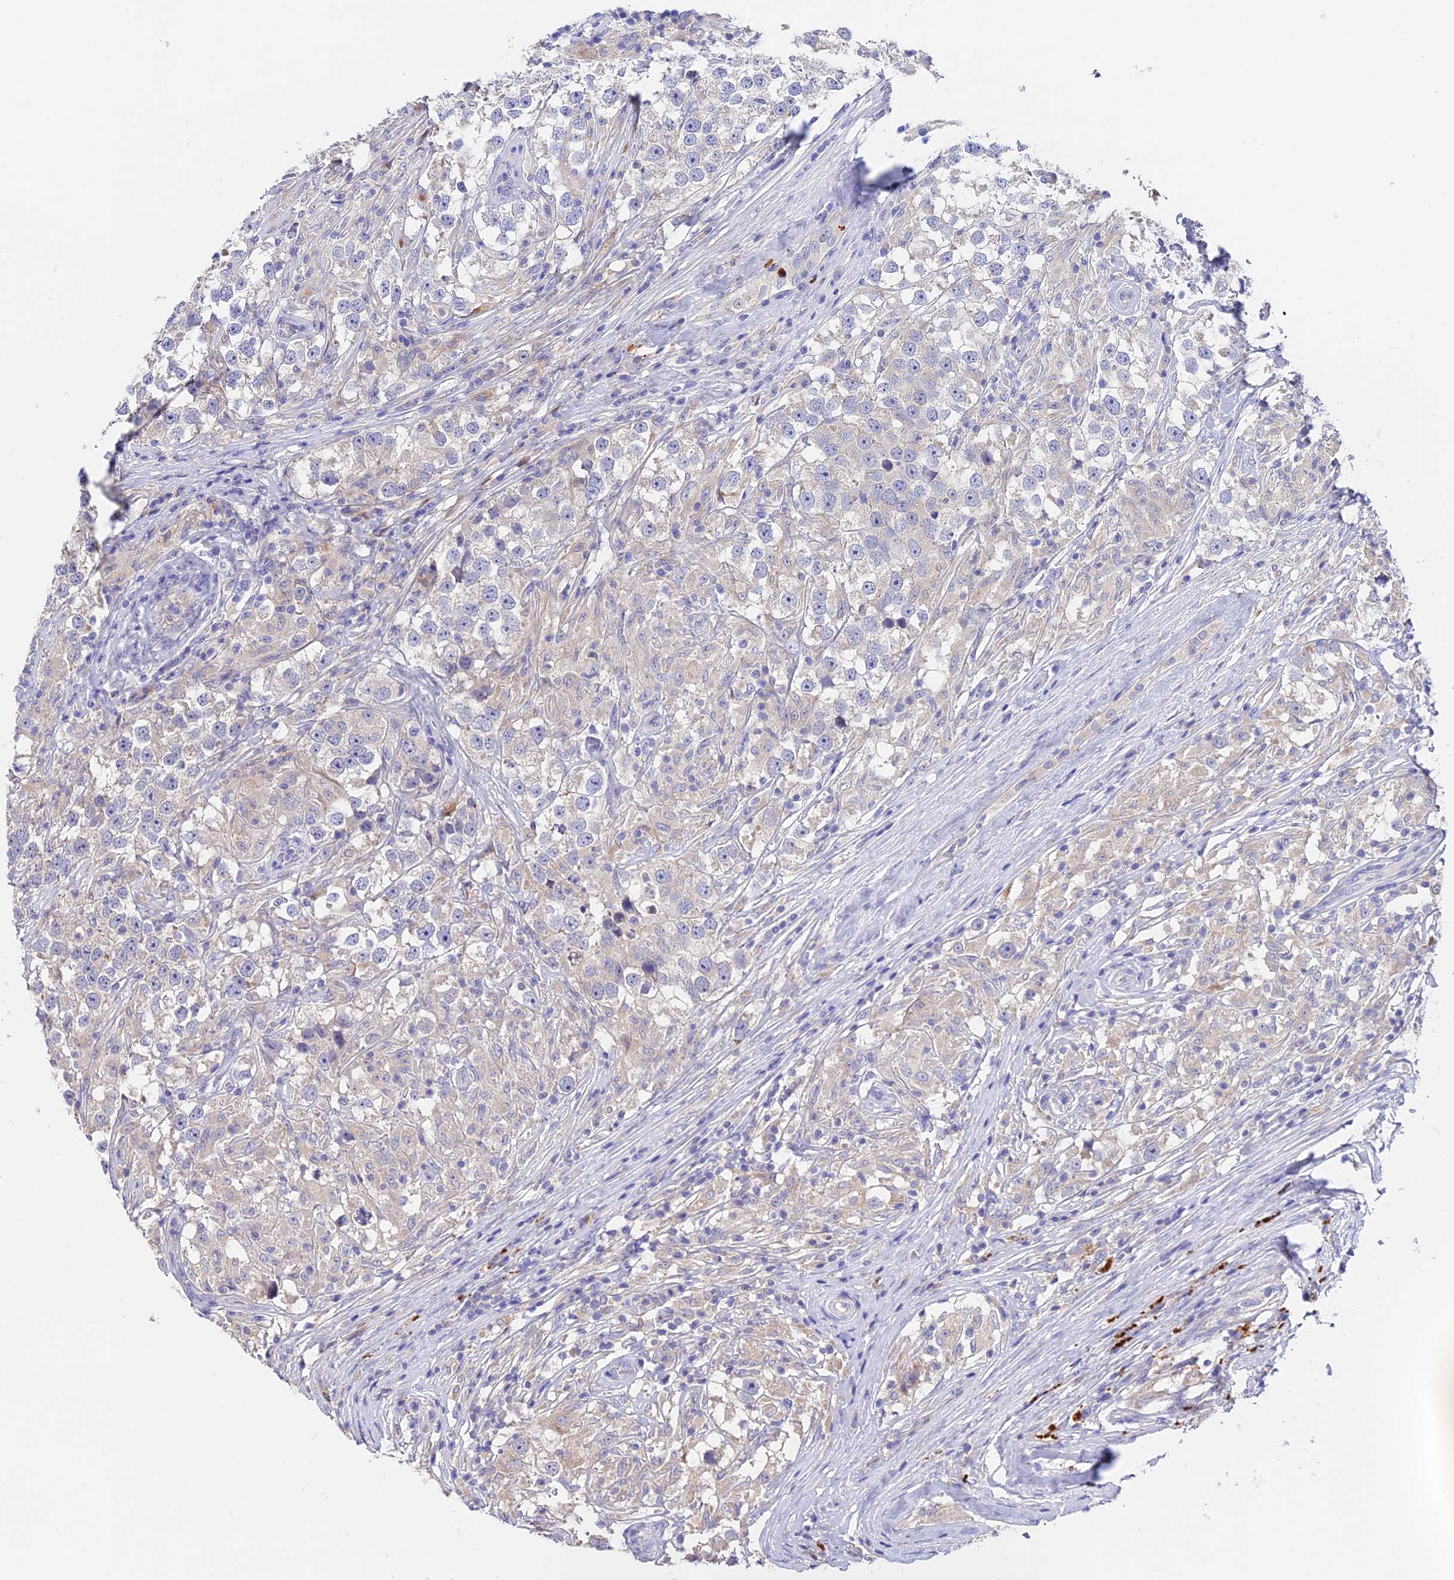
{"staining": {"intensity": "weak", "quantity": "<25%", "location": "cytoplasmic/membranous"}, "tissue": "testis cancer", "cell_type": "Tumor cells", "image_type": "cancer", "snomed": [{"axis": "morphology", "description": "Seminoma, NOS"}, {"axis": "topography", "description": "Testis"}], "caption": "This is an IHC micrograph of testis cancer (seminoma). There is no positivity in tumor cells.", "gene": "LYPD6", "patient": {"sex": "male", "age": 46}}